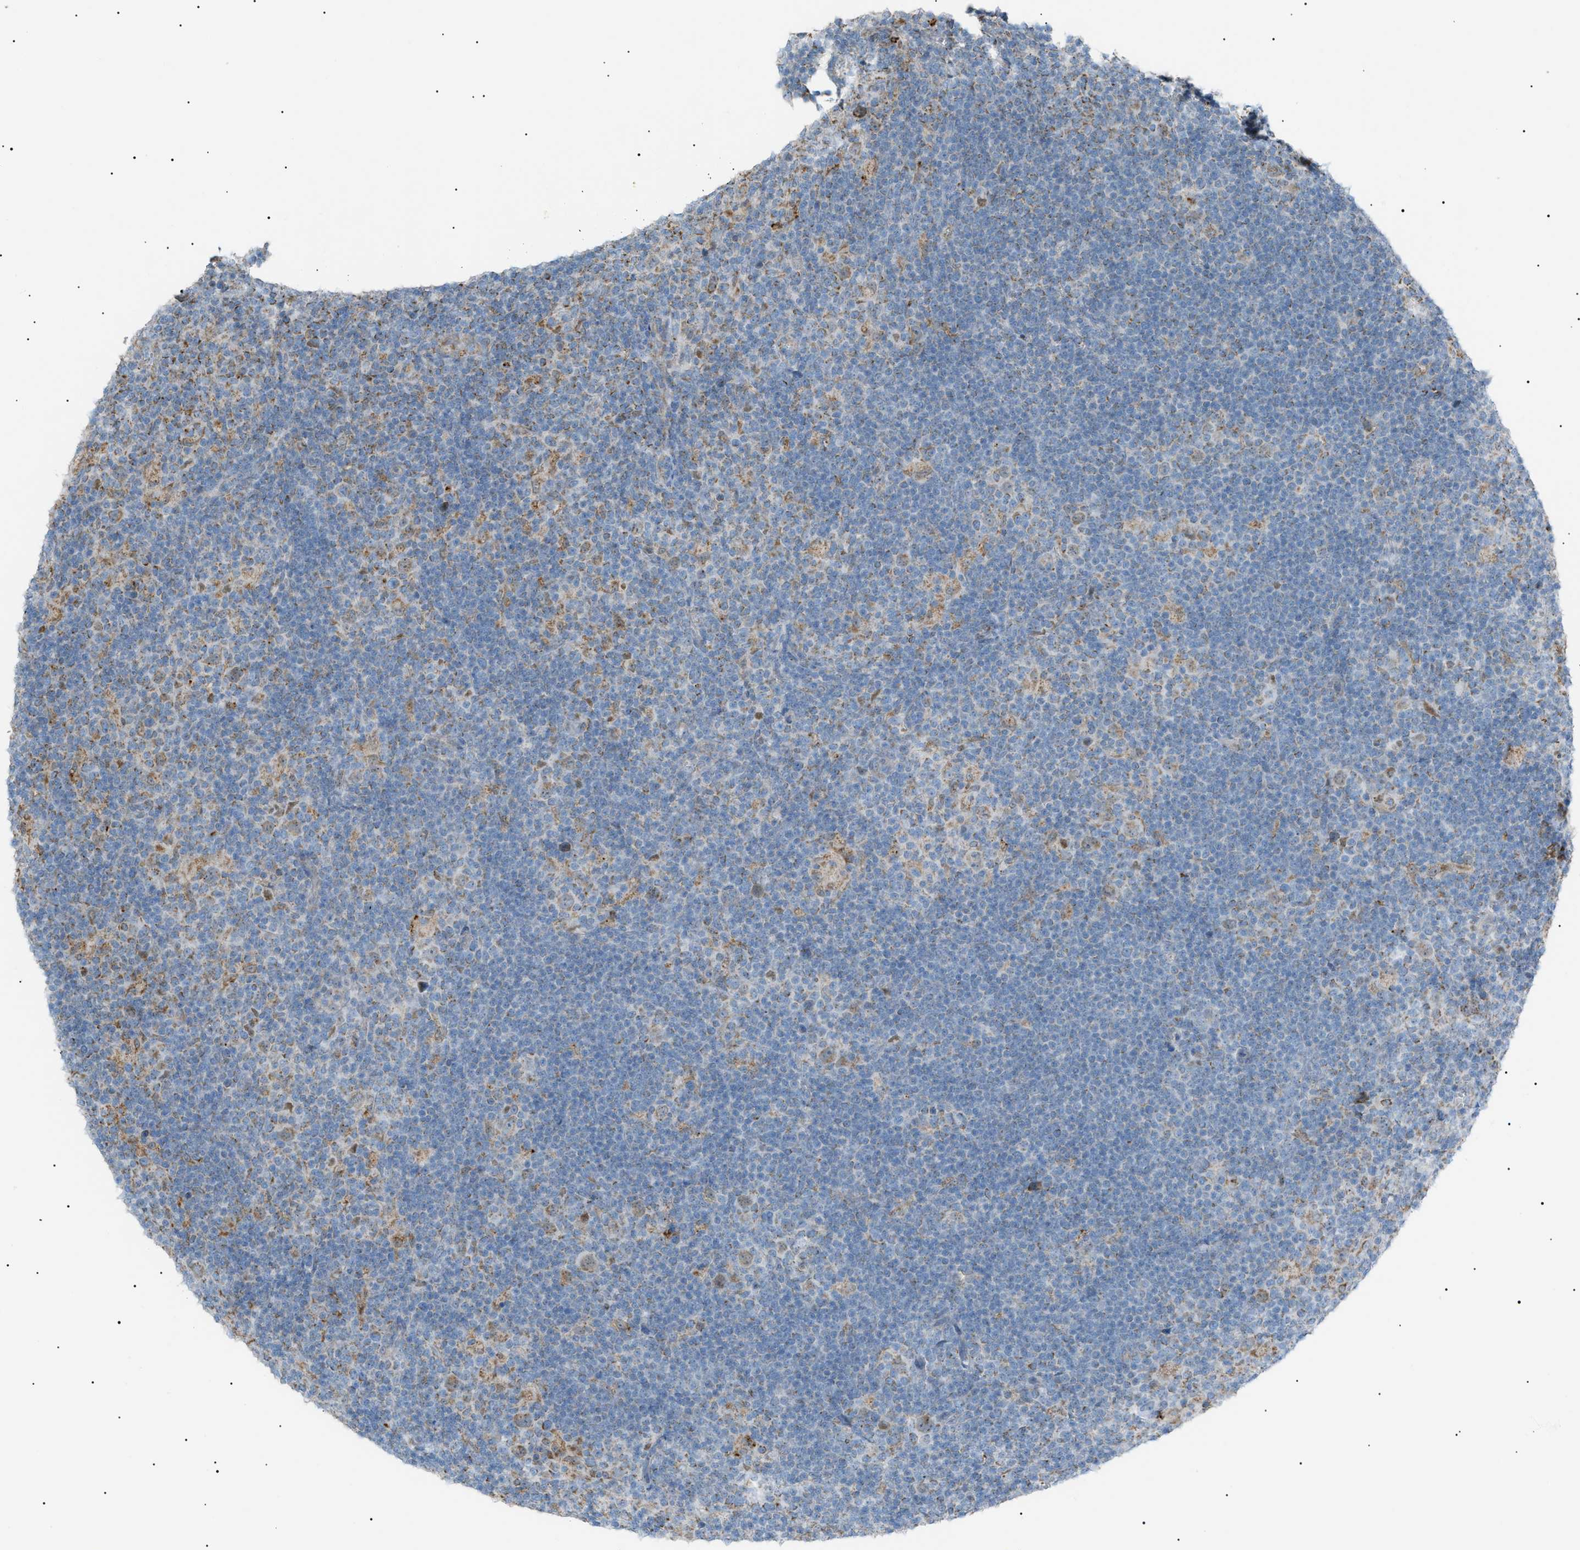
{"staining": {"intensity": "moderate", "quantity": ">75%", "location": "cytoplasmic/membranous"}, "tissue": "lymphoma", "cell_type": "Tumor cells", "image_type": "cancer", "snomed": [{"axis": "morphology", "description": "Hodgkin's disease, NOS"}, {"axis": "topography", "description": "Lymph node"}], "caption": "DAB immunohistochemical staining of human Hodgkin's disease displays moderate cytoplasmic/membranous protein expression in approximately >75% of tumor cells.", "gene": "ZNF516", "patient": {"sex": "female", "age": 57}}